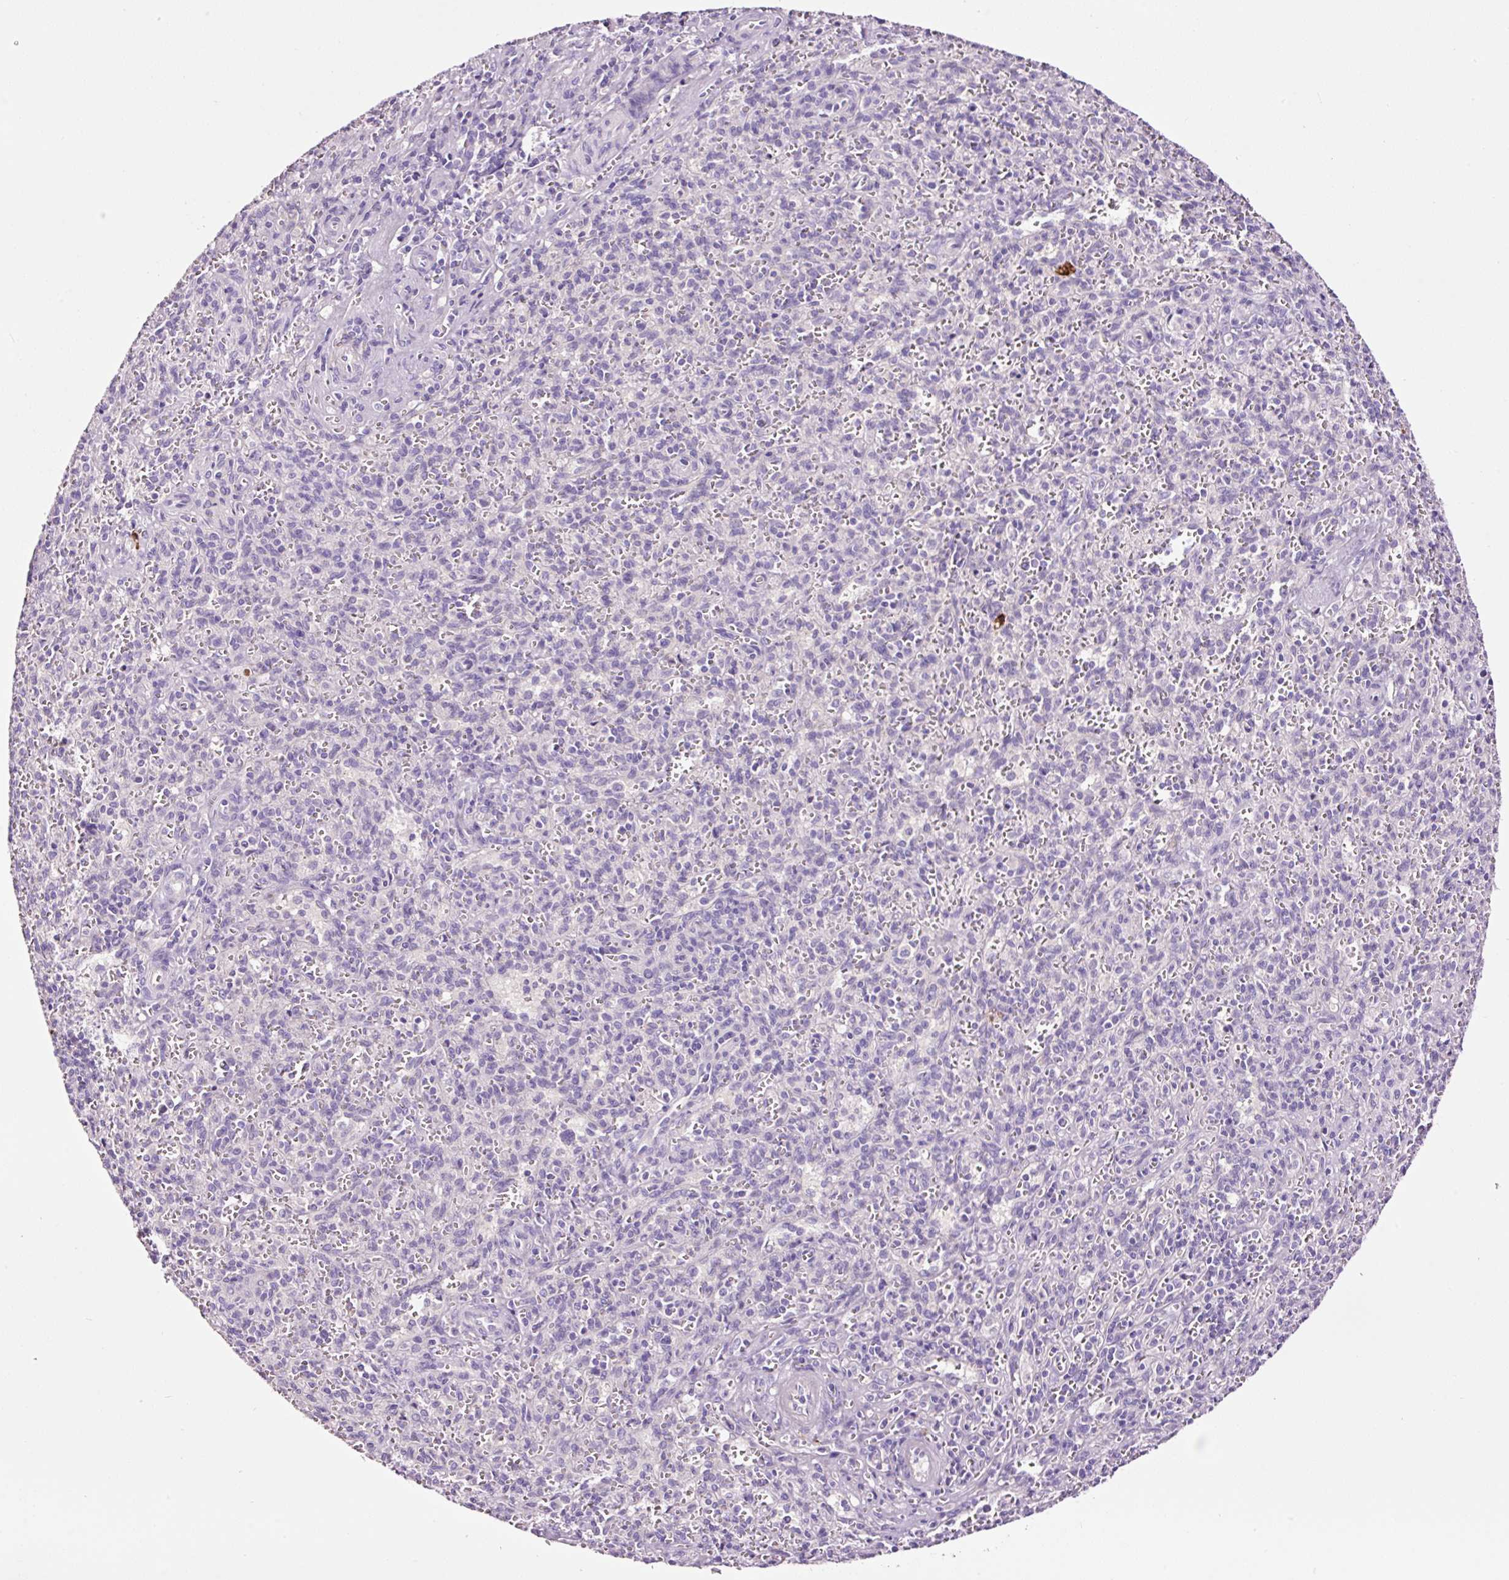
{"staining": {"intensity": "negative", "quantity": "none", "location": "none"}, "tissue": "spleen", "cell_type": "Cells in red pulp", "image_type": "normal", "snomed": [{"axis": "morphology", "description": "Normal tissue, NOS"}, {"axis": "topography", "description": "Spleen"}], "caption": "Immunohistochemical staining of normal human spleen reveals no significant positivity in cells in red pulp.", "gene": "PAM", "patient": {"sex": "female", "age": 26}}